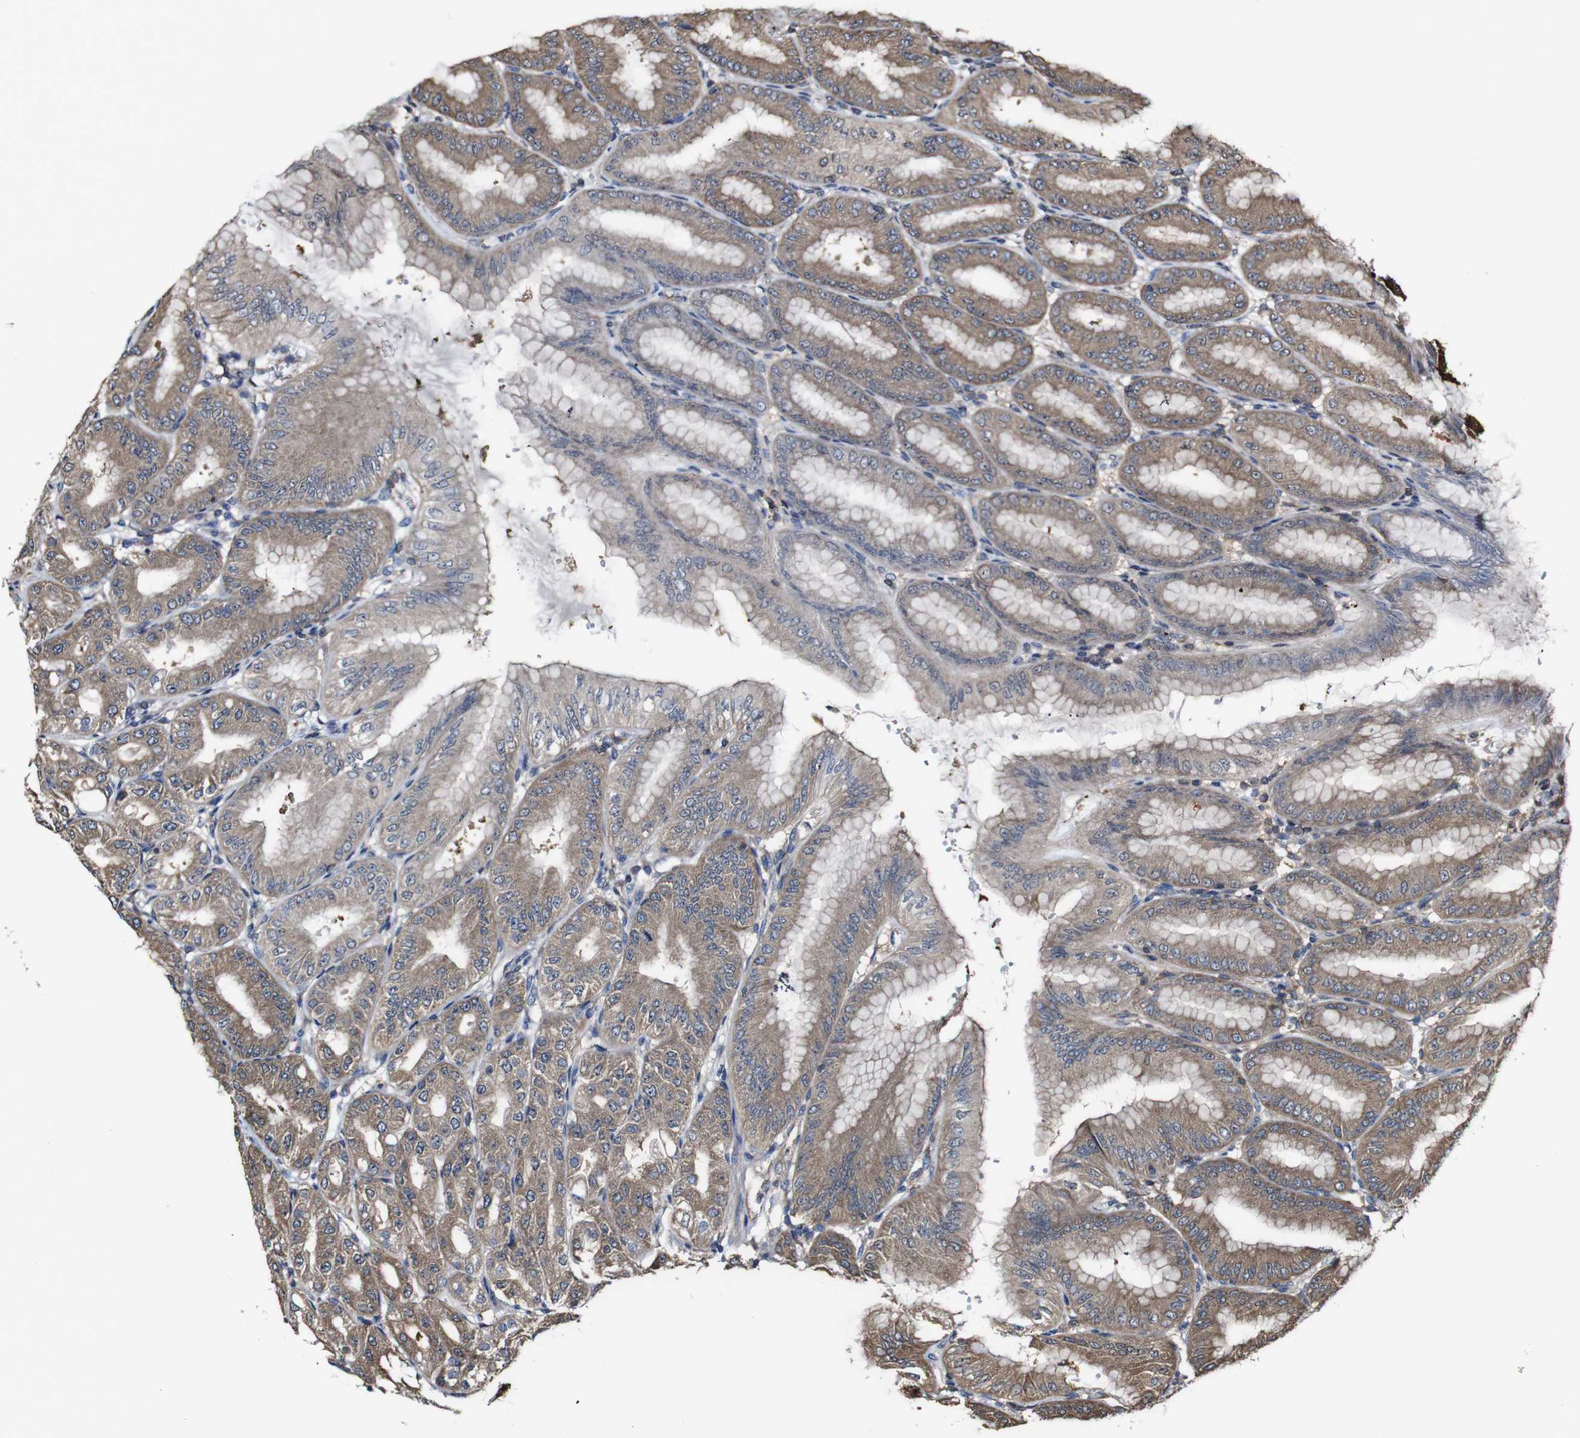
{"staining": {"intensity": "moderate", "quantity": ">75%", "location": "cytoplasmic/membranous"}, "tissue": "stomach", "cell_type": "Glandular cells", "image_type": "normal", "snomed": [{"axis": "morphology", "description": "Normal tissue, NOS"}, {"axis": "topography", "description": "Stomach, lower"}], "caption": "Moderate cytoplasmic/membranous expression is present in approximately >75% of glandular cells in normal stomach.", "gene": "PTPRR", "patient": {"sex": "male", "age": 71}}